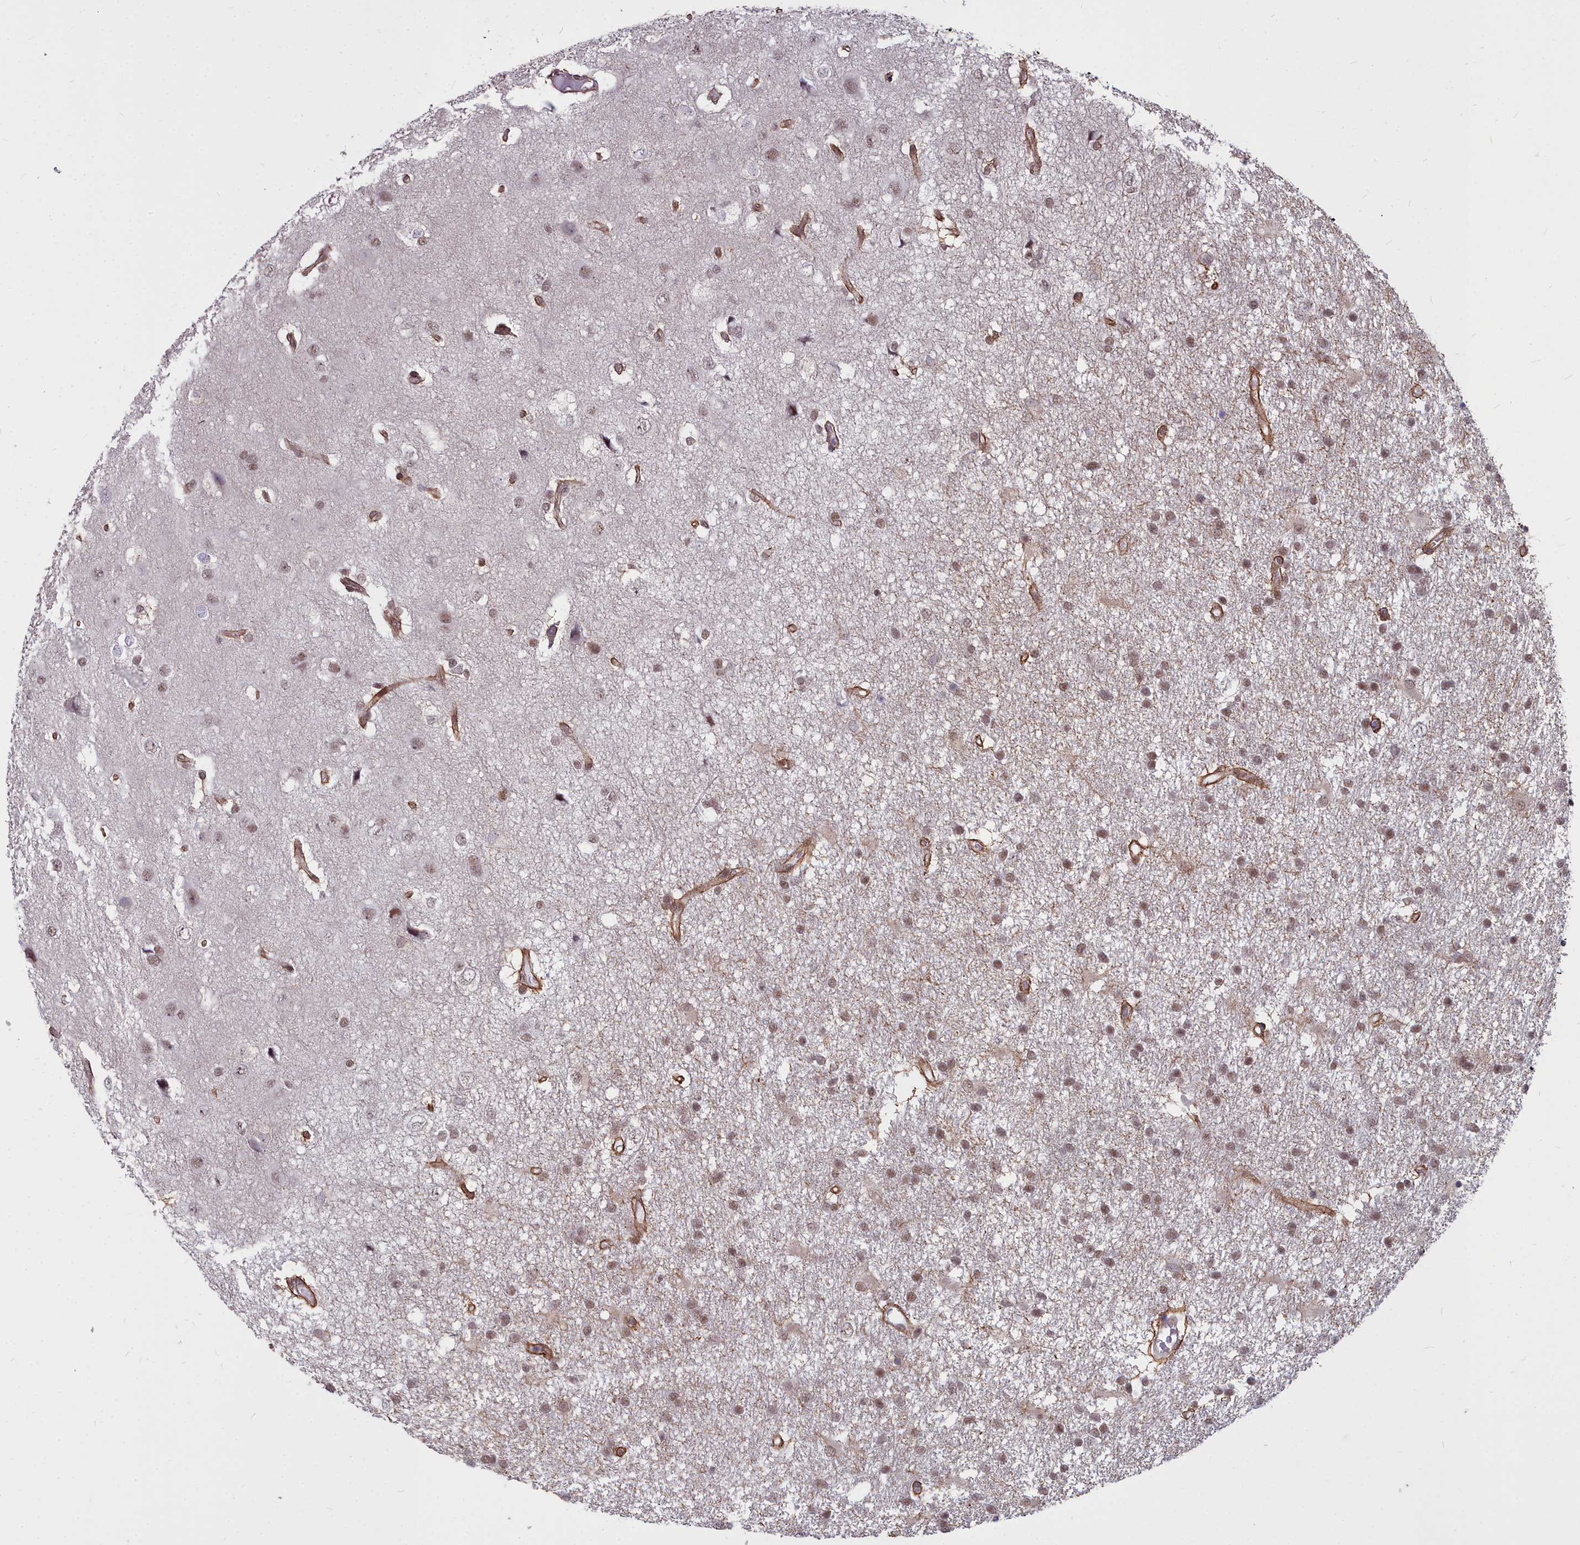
{"staining": {"intensity": "moderate", "quantity": ">75%", "location": "nuclear"}, "tissue": "glioma", "cell_type": "Tumor cells", "image_type": "cancer", "snomed": [{"axis": "morphology", "description": "Glioma, malignant, High grade"}, {"axis": "topography", "description": "Brain"}], "caption": "IHC (DAB (3,3'-diaminobenzidine)) staining of human glioma displays moderate nuclear protein staining in about >75% of tumor cells. (brown staining indicates protein expression, while blue staining denotes nuclei).", "gene": "YJU2", "patient": {"sex": "male", "age": 77}}